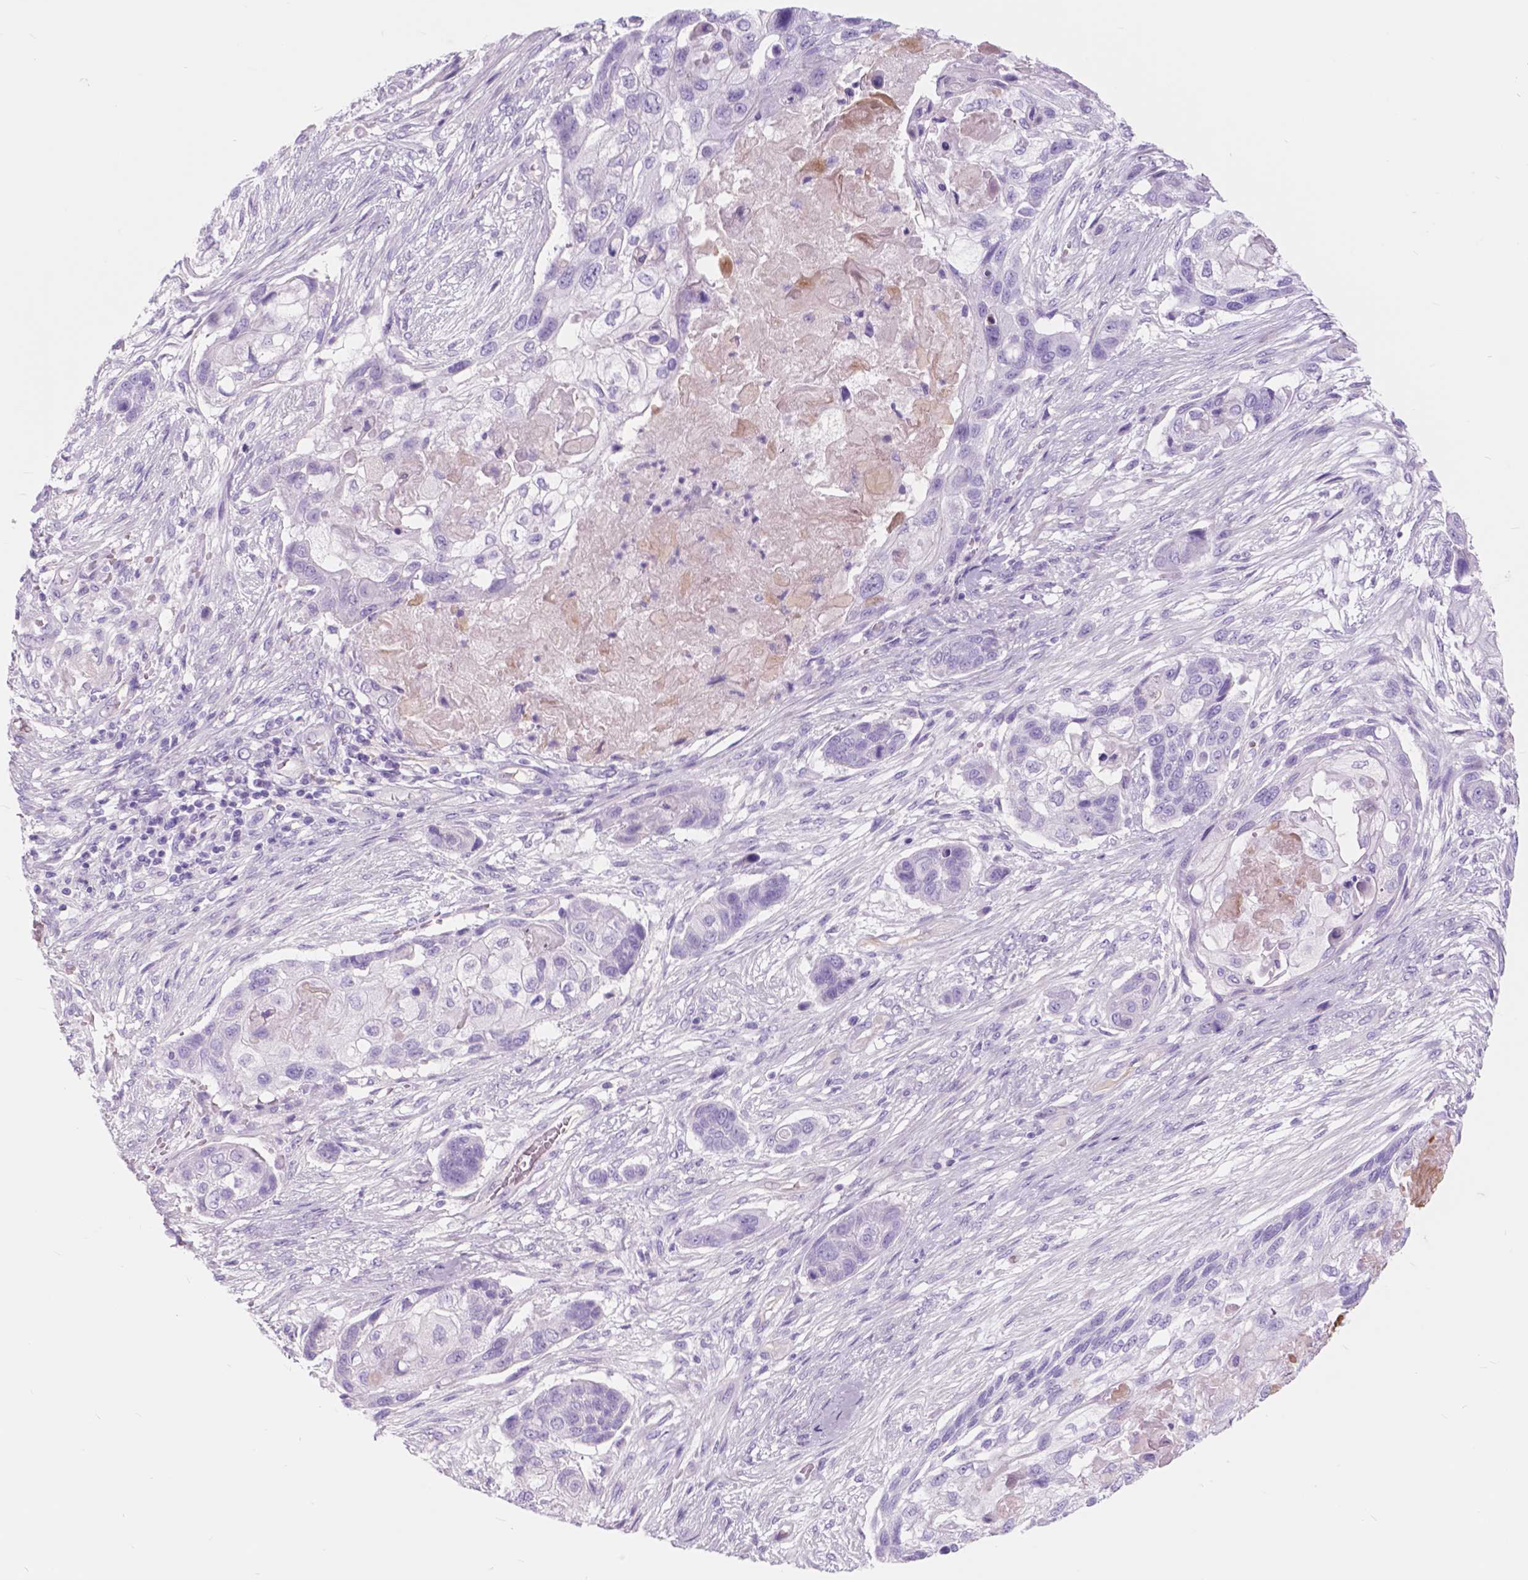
{"staining": {"intensity": "negative", "quantity": "none", "location": "none"}, "tissue": "lung cancer", "cell_type": "Tumor cells", "image_type": "cancer", "snomed": [{"axis": "morphology", "description": "Squamous cell carcinoma, NOS"}, {"axis": "topography", "description": "Lung"}], "caption": "An immunohistochemistry image of lung cancer is shown. There is no staining in tumor cells of lung cancer.", "gene": "FXYD2", "patient": {"sex": "male", "age": 69}}